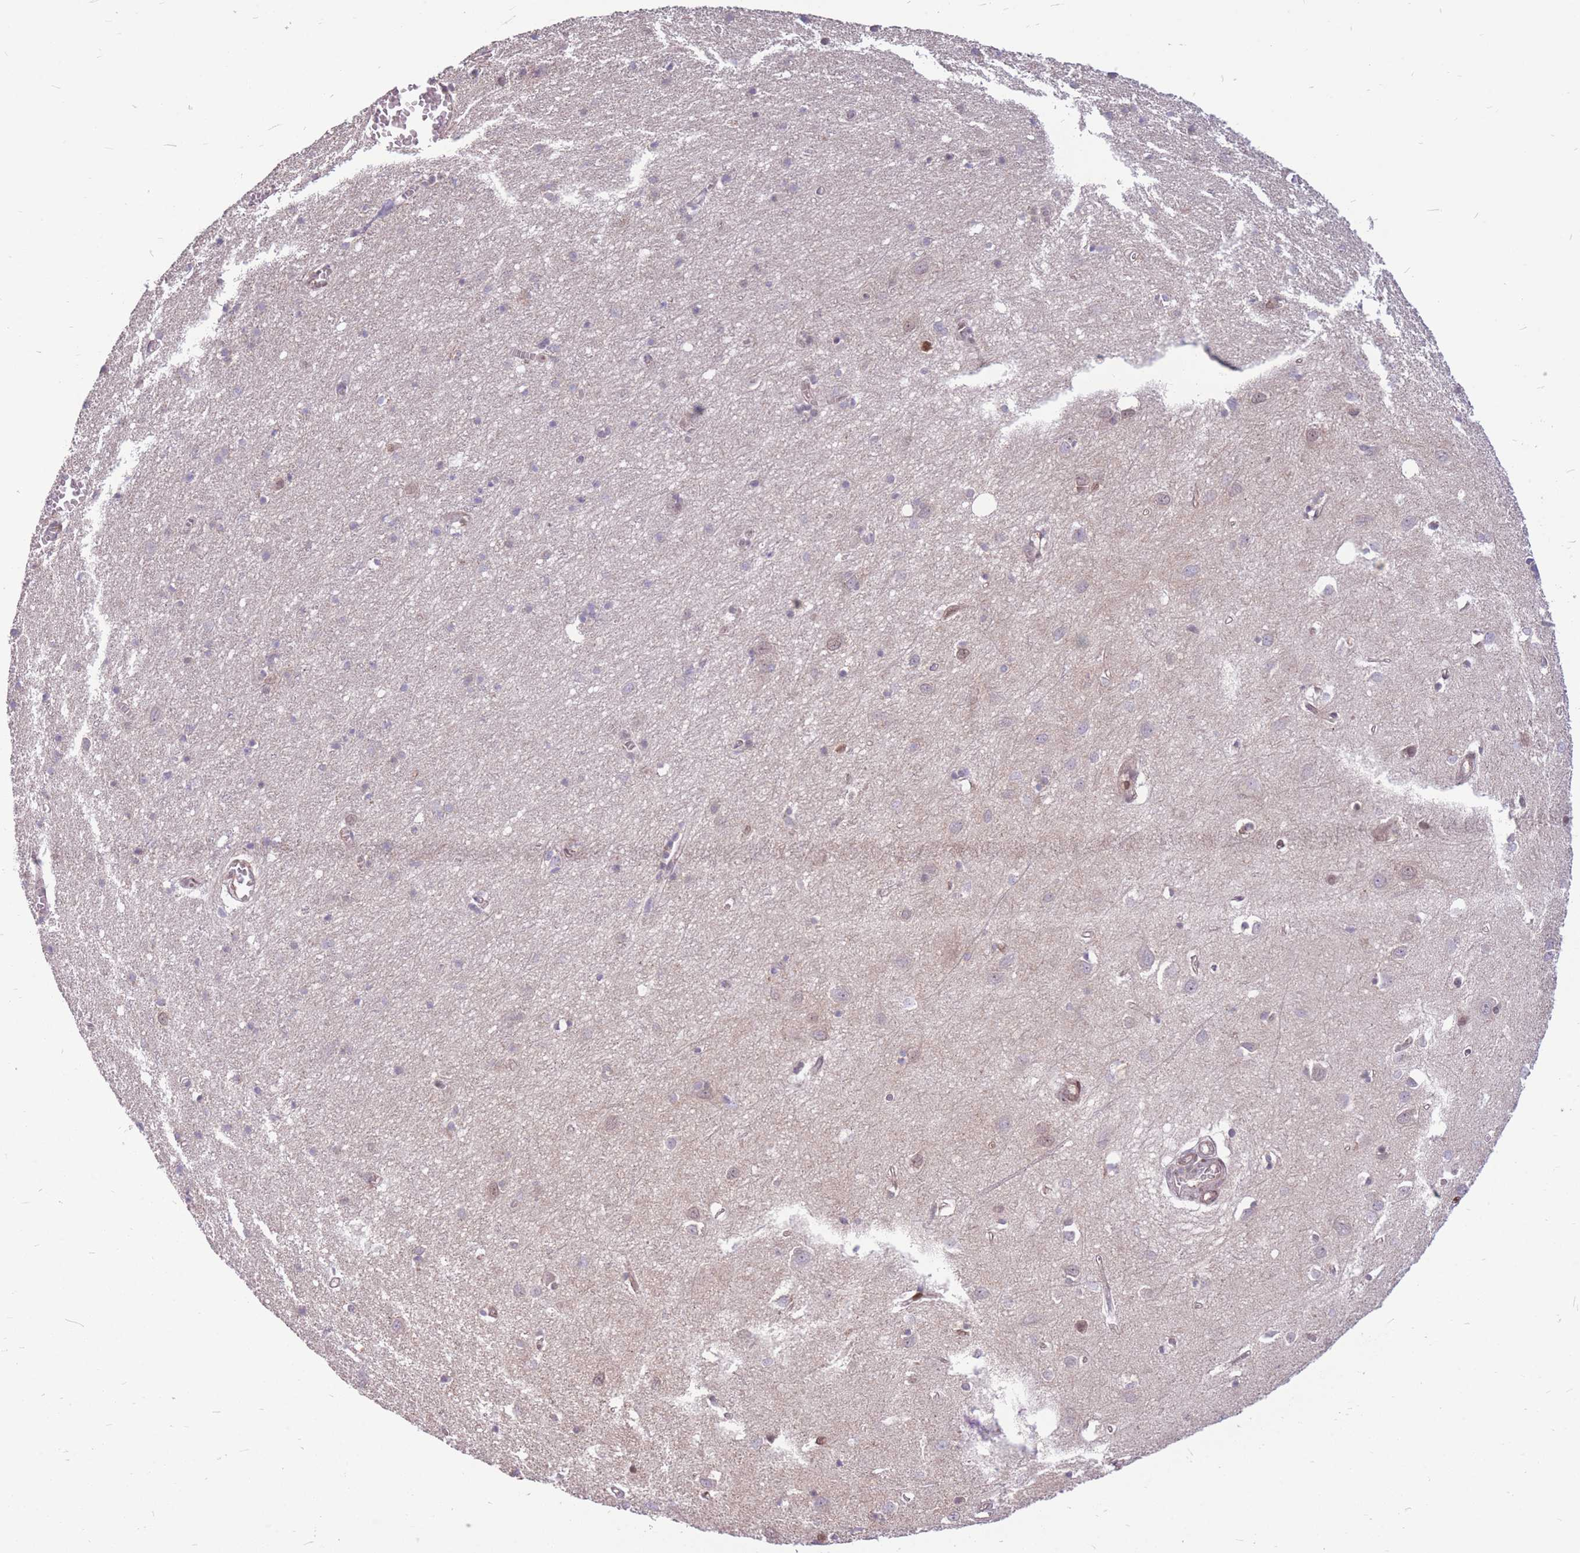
{"staining": {"intensity": "moderate", "quantity": ">75%", "location": "cytoplasmic/membranous,nuclear"}, "tissue": "cerebral cortex", "cell_type": "Endothelial cells", "image_type": "normal", "snomed": [{"axis": "morphology", "description": "Normal tissue, NOS"}, {"axis": "topography", "description": "Cerebral cortex"}], "caption": "Endothelial cells reveal medium levels of moderate cytoplasmic/membranous,nuclear expression in about >75% of cells in benign cerebral cortex.", "gene": "TCF20", "patient": {"sex": "female", "age": 64}}